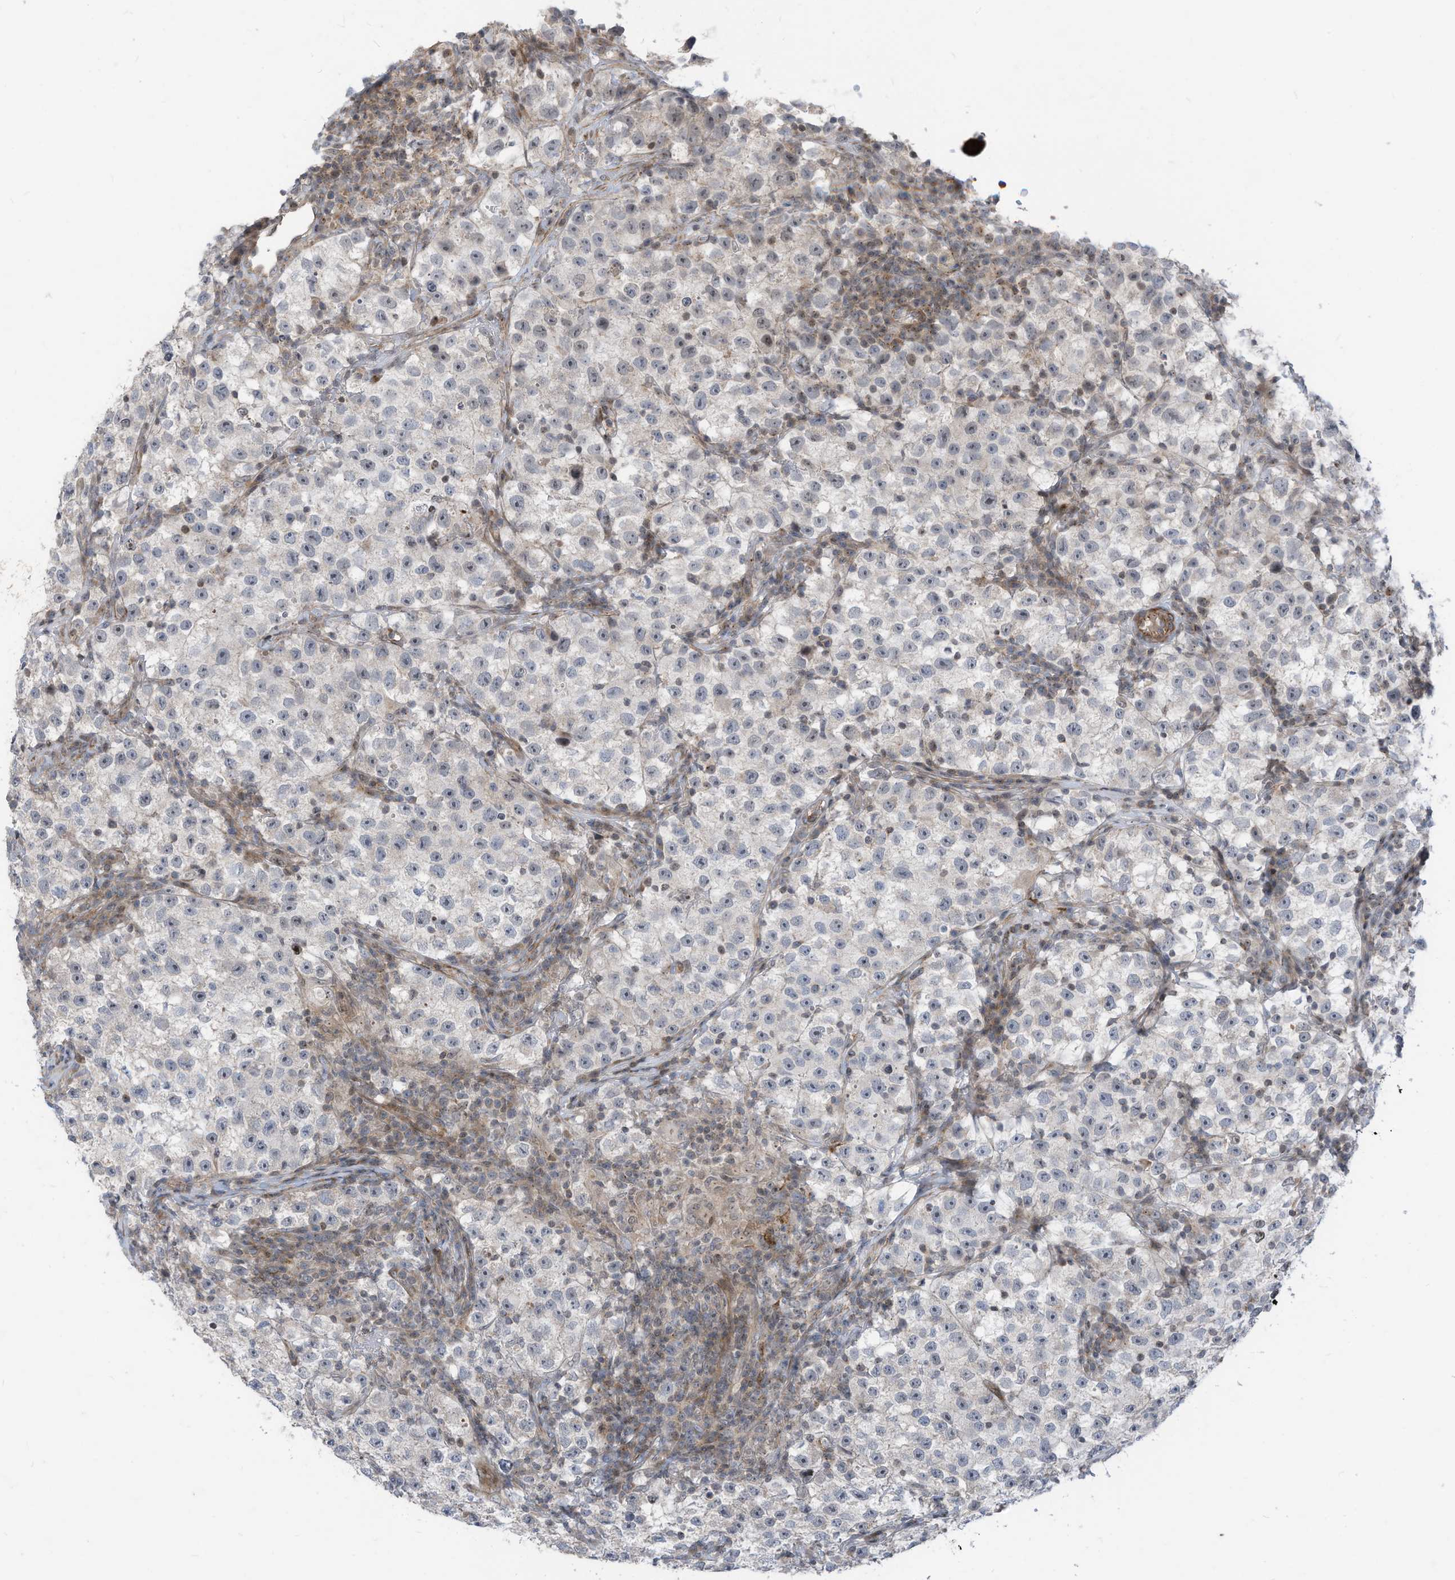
{"staining": {"intensity": "negative", "quantity": "none", "location": "none"}, "tissue": "testis cancer", "cell_type": "Tumor cells", "image_type": "cancer", "snomed": [{"axis": "morphology", "description": "Seminoma, NOS"}, {"axis": "topography", "description": "Testis"}], "caption": "Protein analysis of testis cancer (seminoma) displays no significant expression in tumor cells.", "gene": "GPATCH3", "patient": {"sex": "male", "age": 22}}